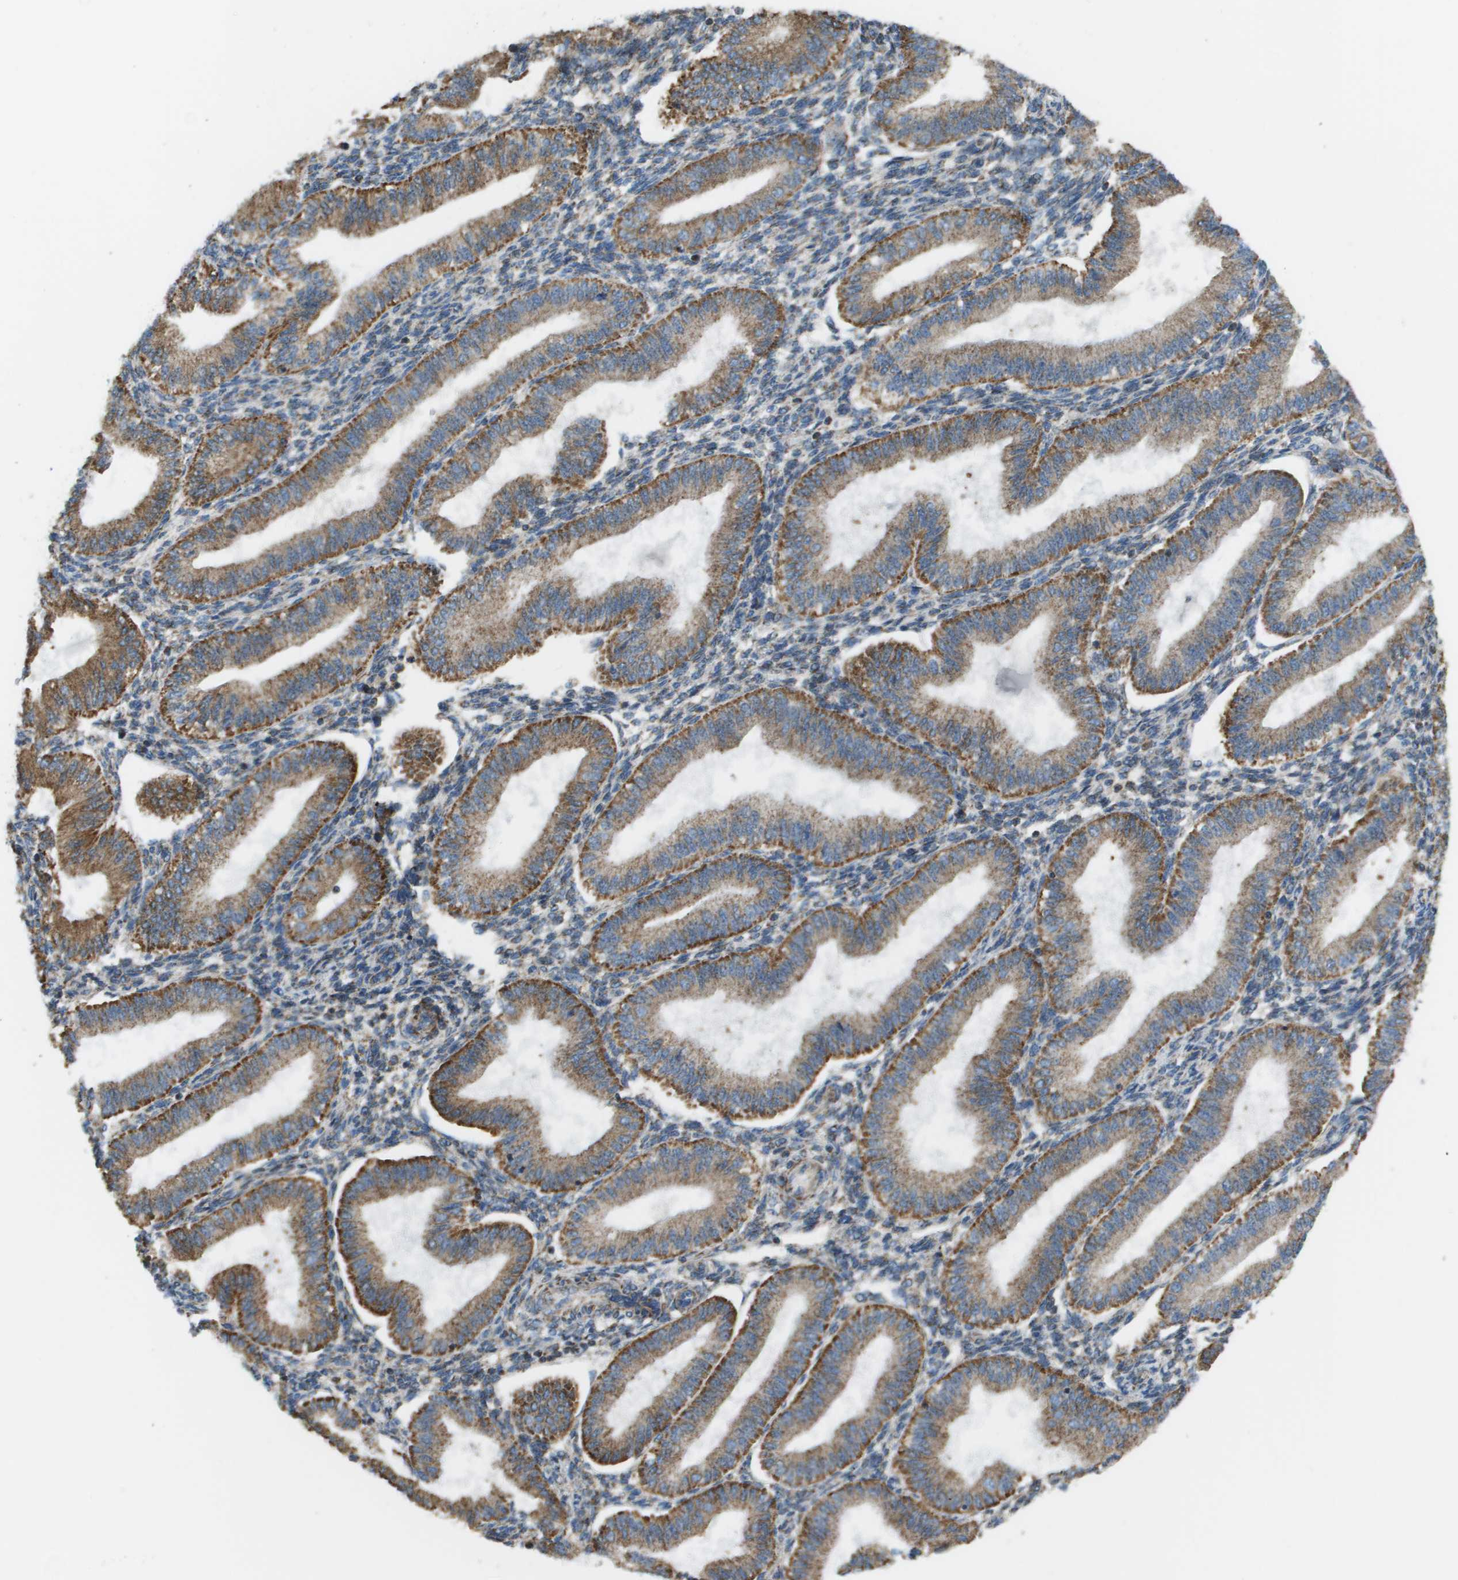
{"staining": {"intensity": "weak", "quantity": "25%-75%", "location": "cytoplasmic/membranous"}, "tissue": "endometrium", "cell_type": "Cells in endometrial stroma", "image_type": "normal", "snomed": [{"axis": "morphology", "description": "Normal tissue, NOS"}, {"axis": "topography", "description": "Endometrium"}], "caption": "High-magnification brightfield microscopy of benign endometrium stained with DAB (3,3'-diaminobenzidine) (brown) and counterstained with hematoxylin (blue). cells in endometrial stroma exhibit weak cytoplasmic/membranous expression is identified in approximately25%-75% of cells.", "gene": "TAOK3", "patient": {"sex": "female", "age": 39}}